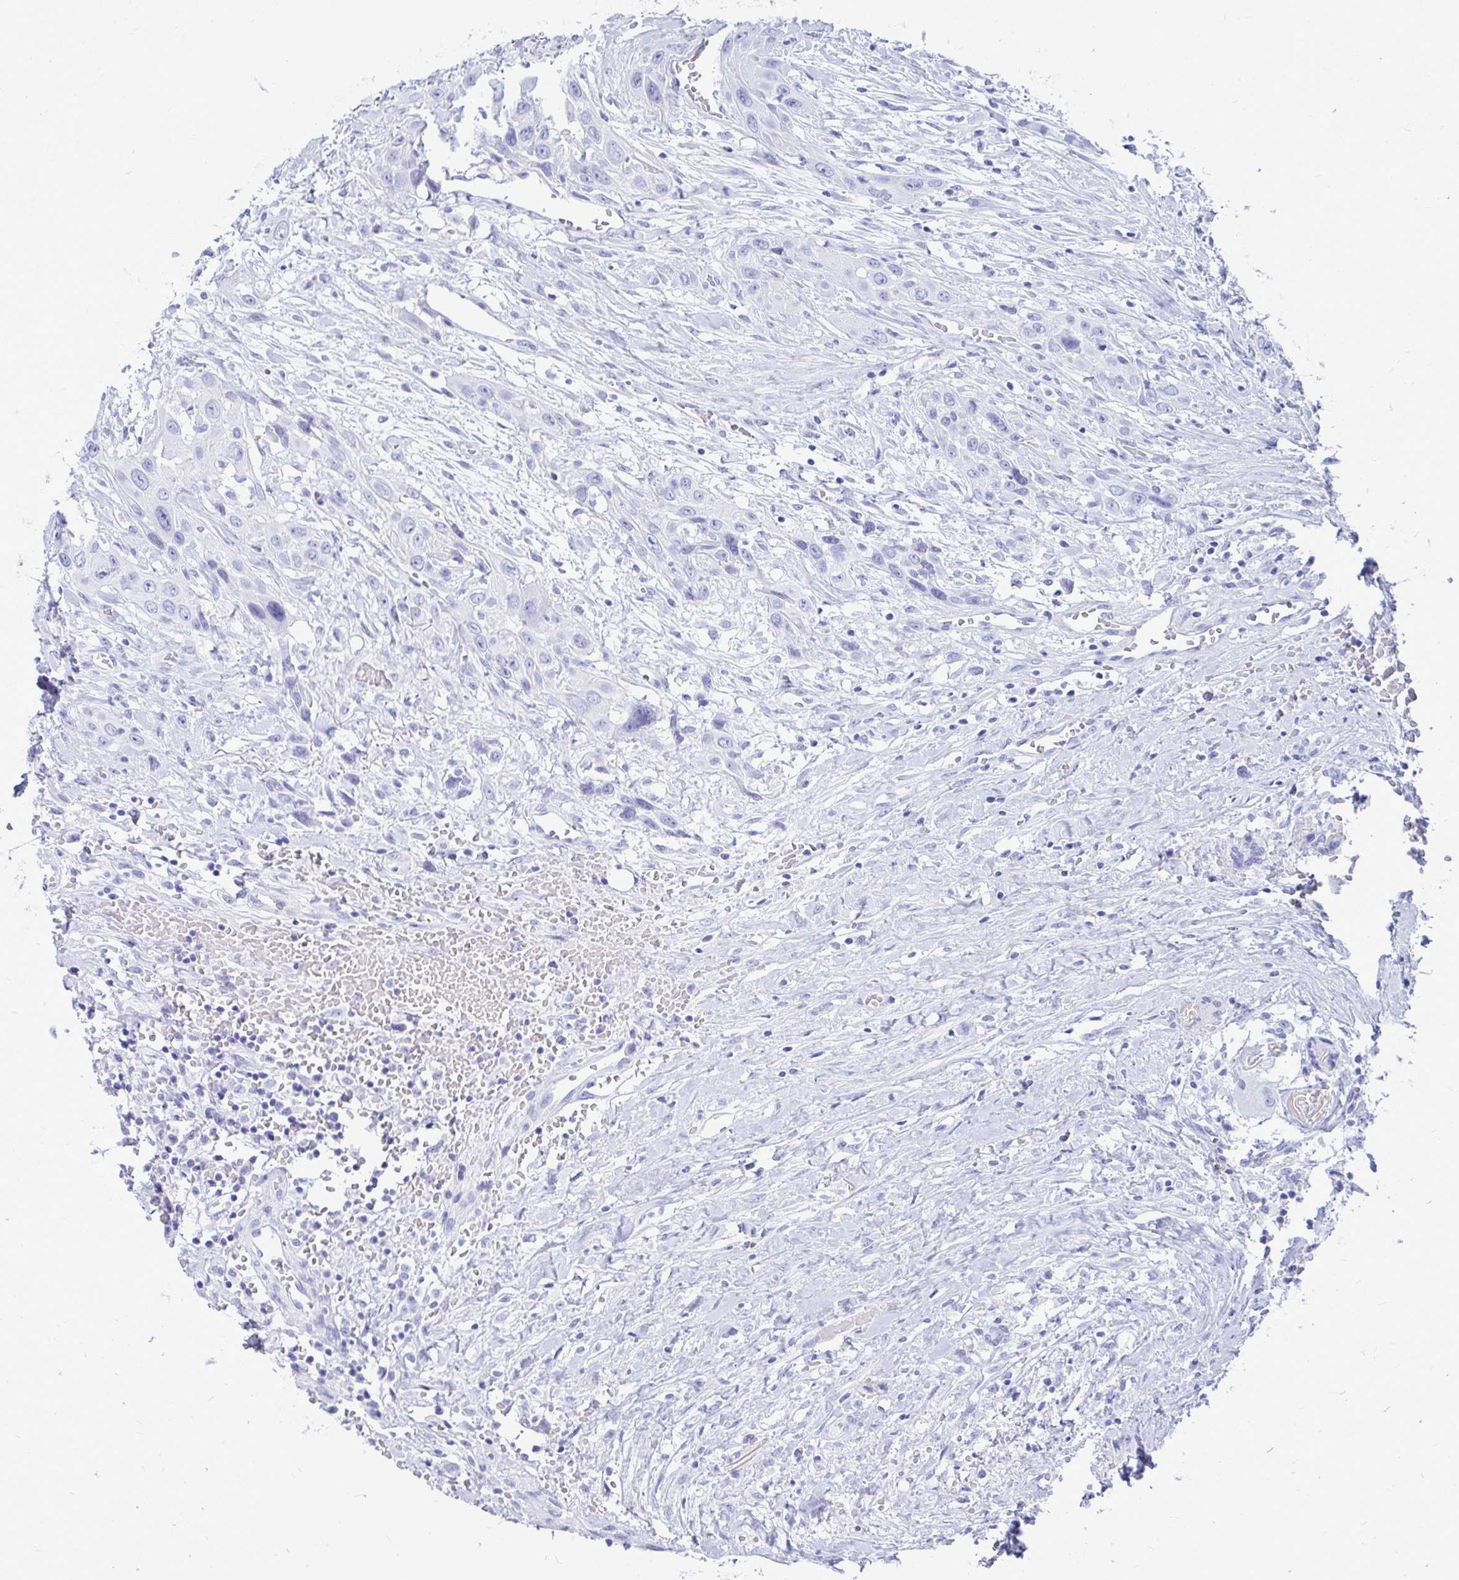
{"staining": {"intensity": "negative", "quantity": "none", "location": "none"}, "tissue": "head and neck cancer", "cell_type": "Tumor cells", "image_type": "cancer", "snomed": [{"axis": "morphology", "description": "Squamous cell carcinoma, NOS"}, {"axis": "topography", "description": "Head-Neck"}], "caption": "This is a histopathology image of IHC staining of head and neck cancer (squamous cell carcinoma), which shows no expression in tumor cells.", "gene": "OR10R2", "patient": {"sex": "male", "age": 81}}